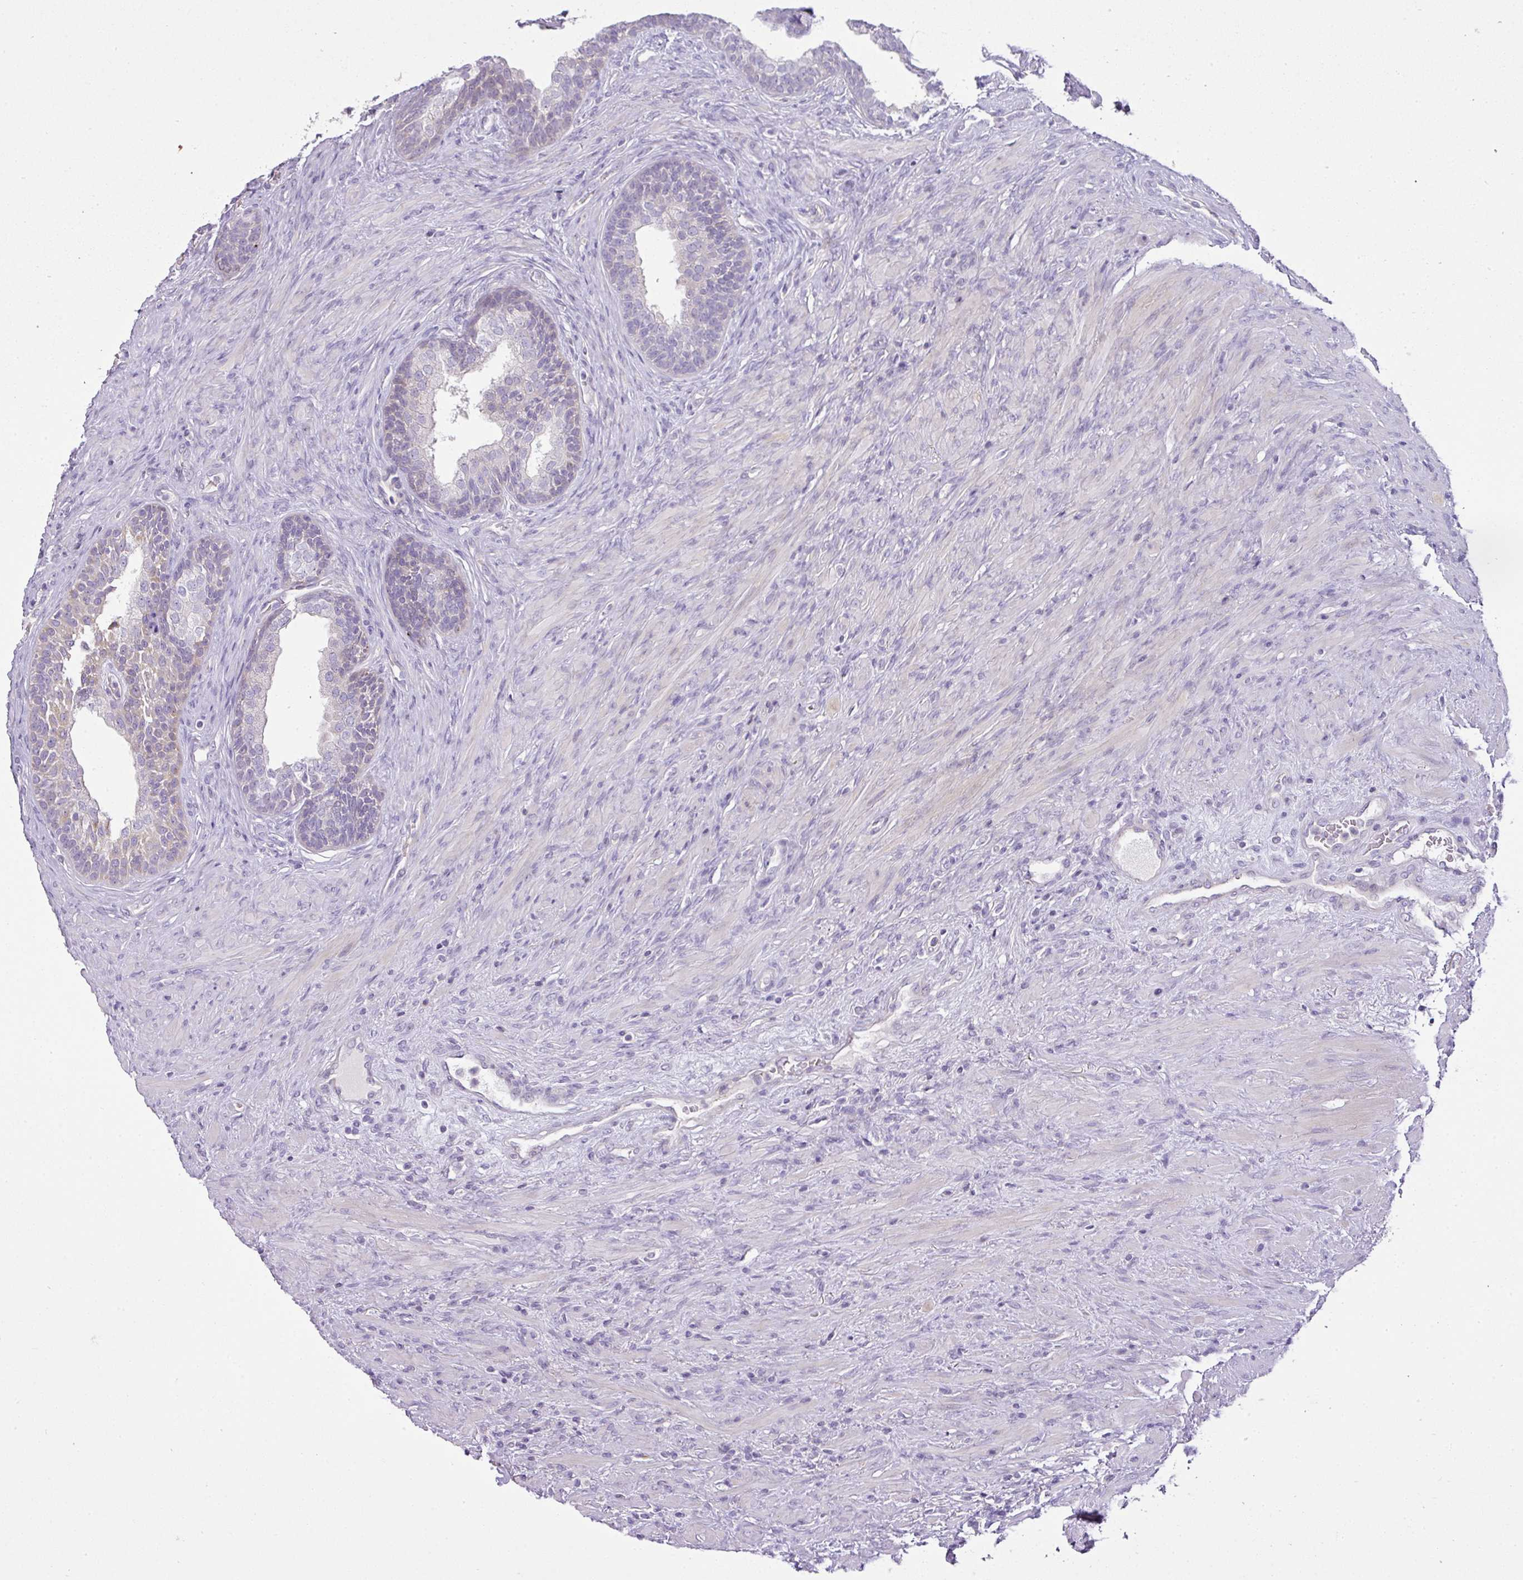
{"staining": {"intensity": "negative", "quantity": "none", "location": "none"}, "tissue": "prostate", "cell_type": "Glandular cells", "image_type": "normal", "snomed": [{"axis": "morphology", "description": "Normal tissue, NOS"}, {"axis": "topography", "description": "Prostate"}], "caption": "IHC of unremarkable prostate displays no positivity in glandular cells. (Brightfield microscopy of DAB IHC at high magnification).", "gene": "HOXC13", "patient": {"sex": "male", "age": 76}}